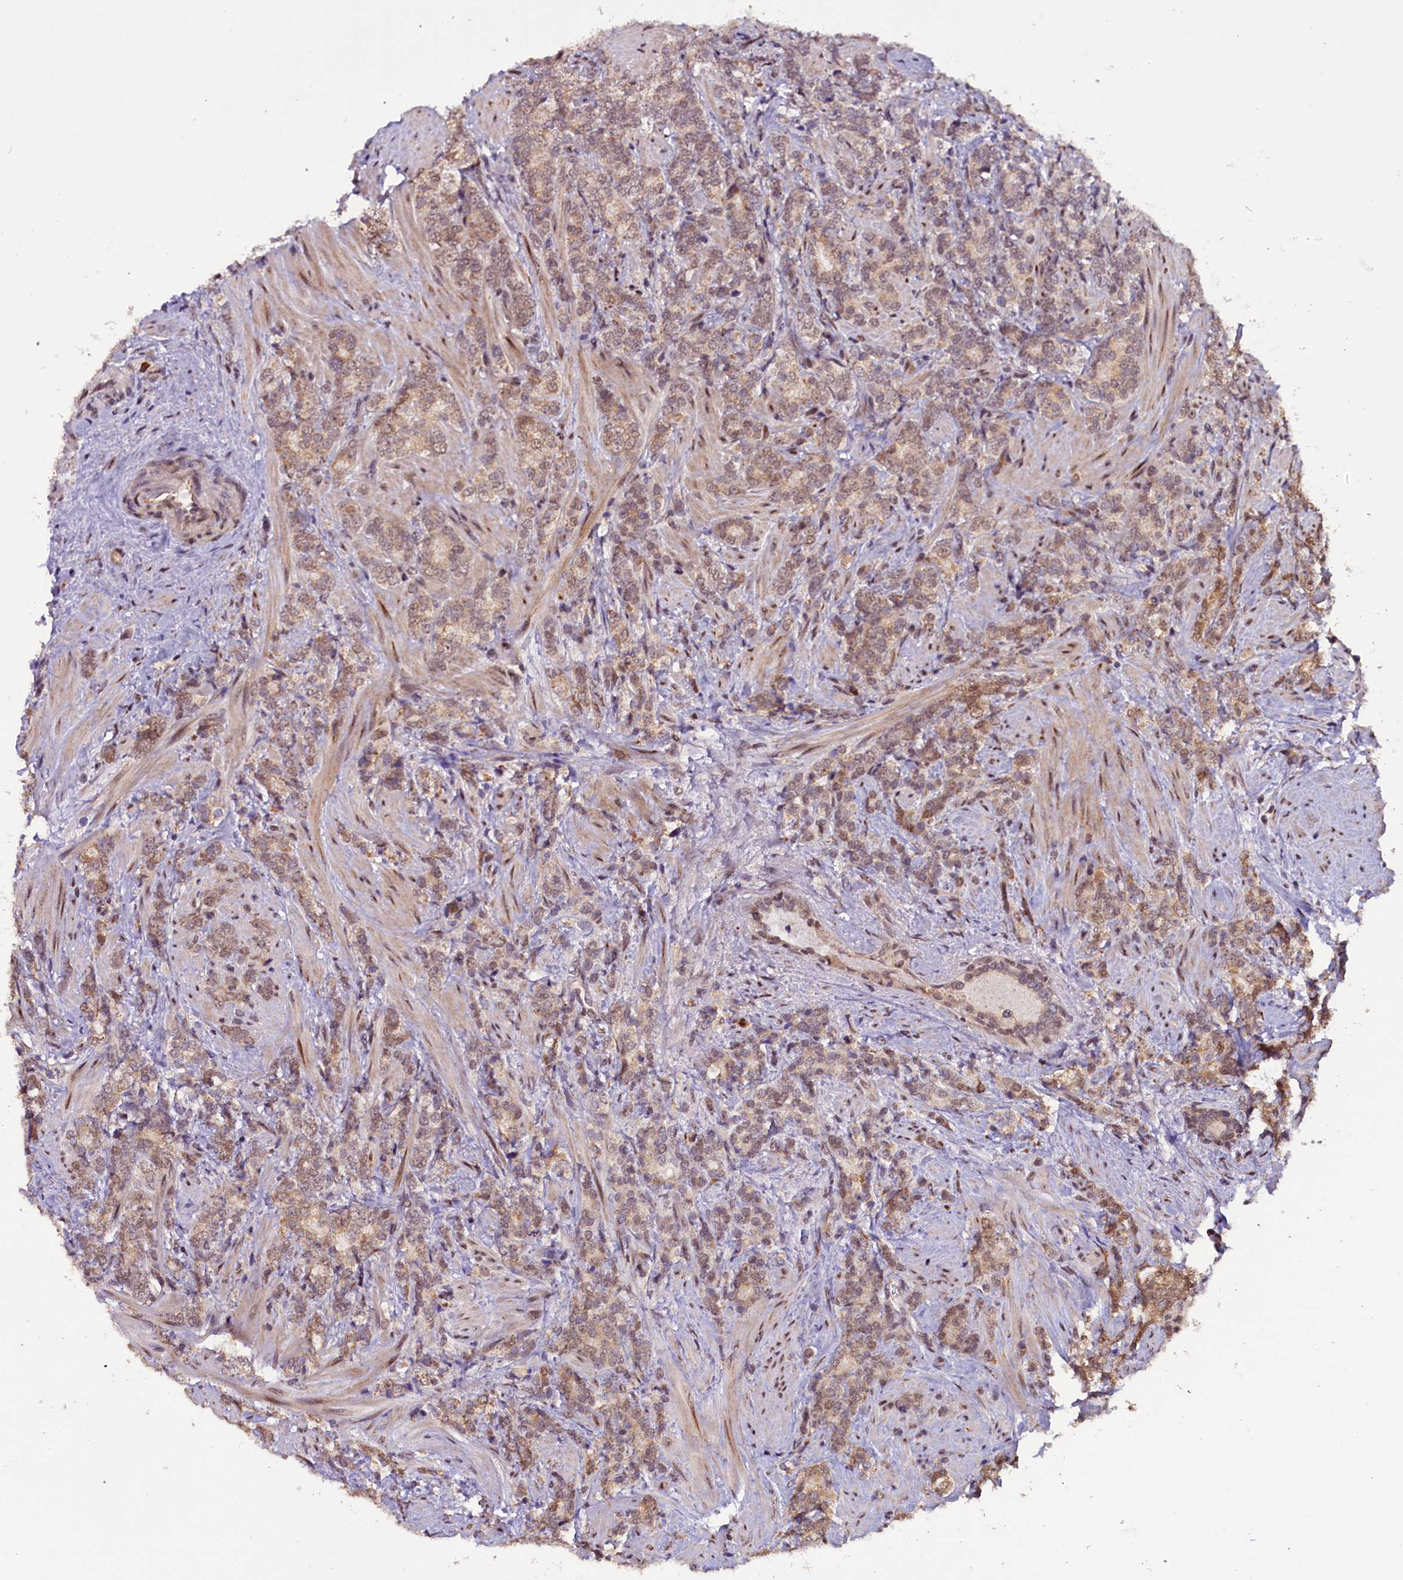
{"staining": {"intensity": "moderate", "quantity": ">75%", "location": "cytoplasmic/membranous,nuclear"}, "tissue": "prostate cancer", "cell_type": "Tumor cells", "image_type": "cancer", "snomed": [{"axis": "morphology", "description": "Adenocarcinoma, High grade"}, {"axis": "topography", "description": "Prostate"}], "caption": "Immunohistochemical staining of human prostate cancer shows medium levels of moderate cytoplasmic/membranous and nuclear positivity in about >75% of tumor cells.", "gene": "RPUSD2", "patient": {"sex": "male", "age": 64}}